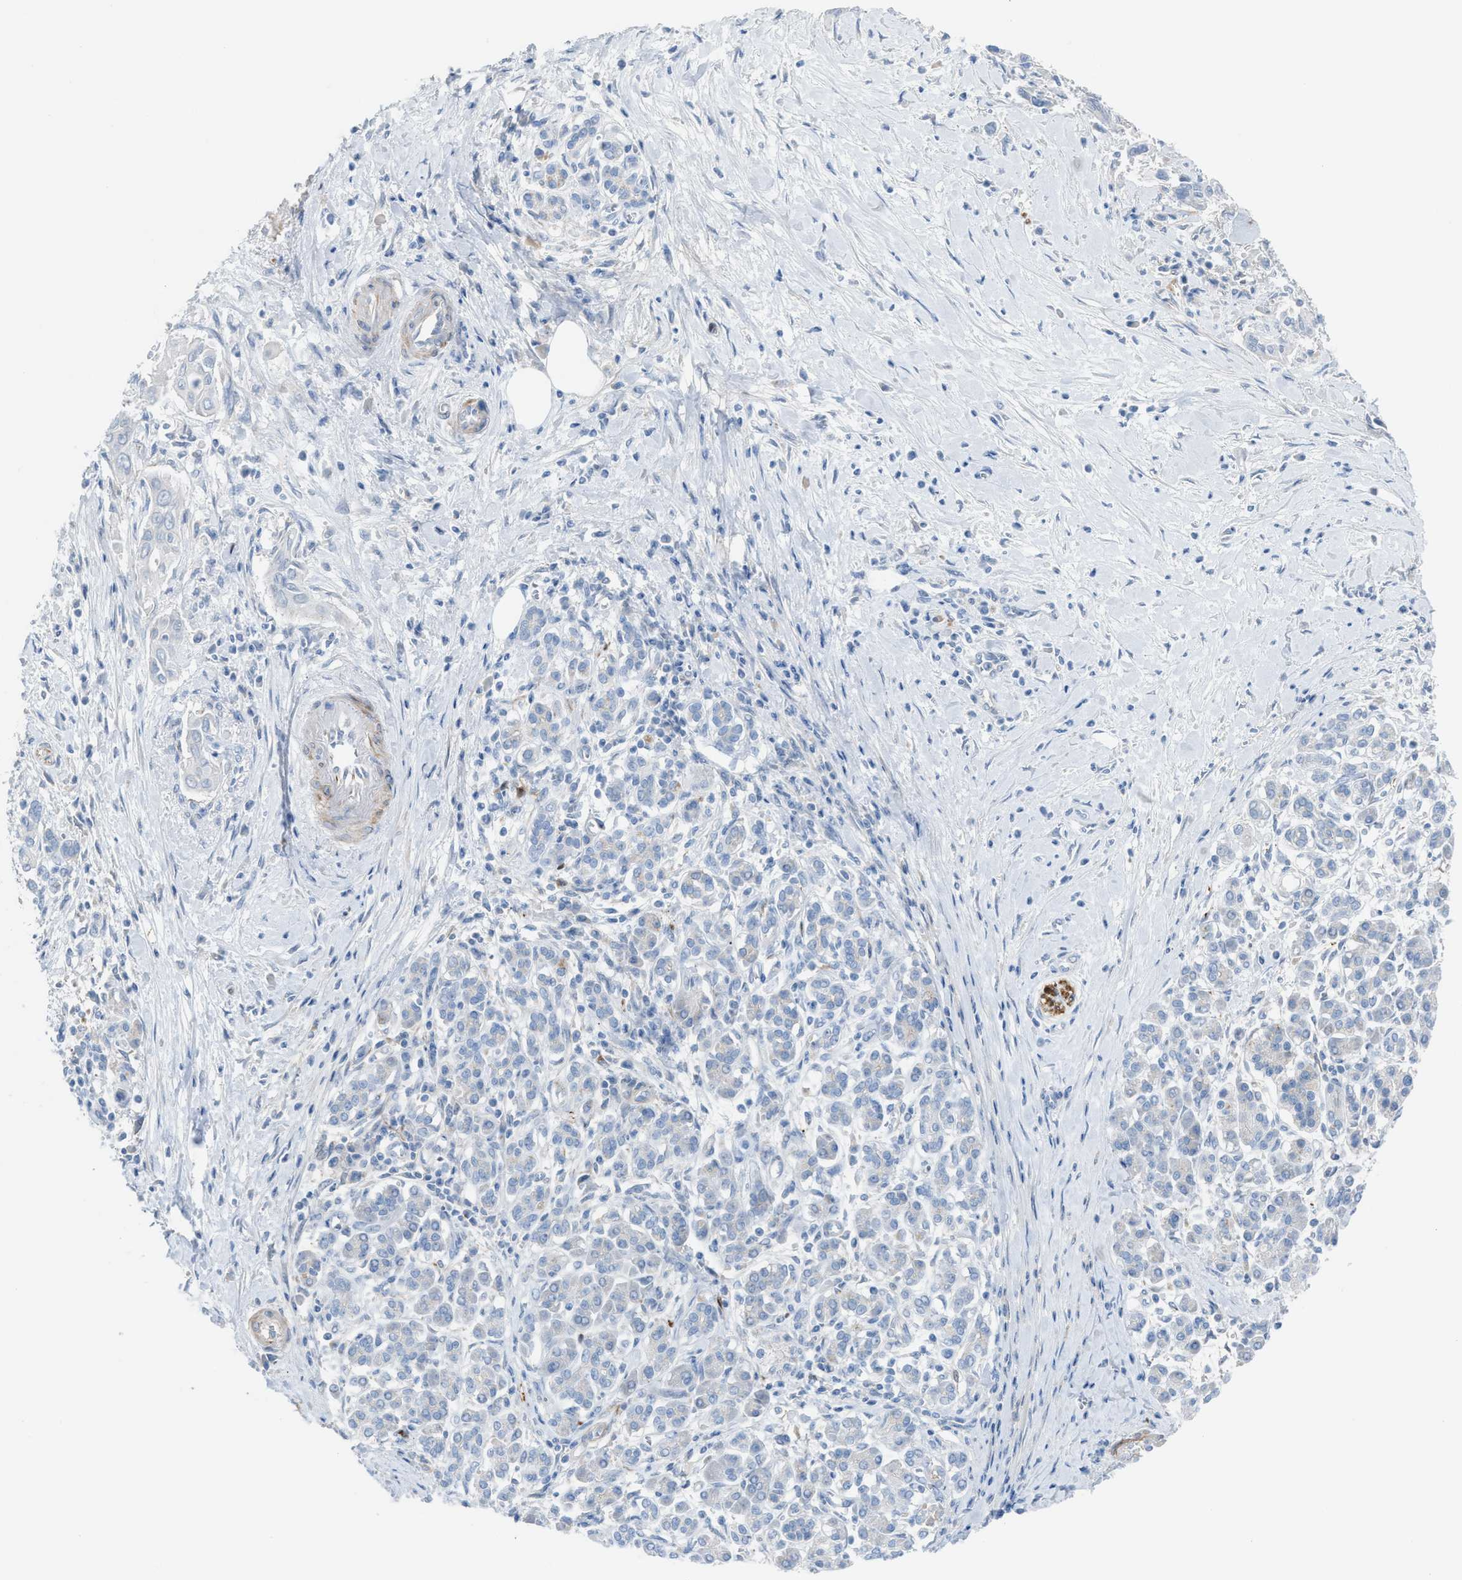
{"staining": {"intensity": "negative", "quantity": "none", "location": "none"}, "tissue": "pancreatic cancer", "cell_type": "Tumor cells", "image_type": "cancer", "snomed": [{"axis": "morphology", "description": "Adenocarcinoma, NOS"}, {"axis": "topography", "description": "Pancreas"}], "caption": "Protein analysis of adenocarcinoma (pancreatic) demonstrates no significant expression in tumor cells.", "gene": "ASPA", "patient": {"sex": "male", "age": 58}}